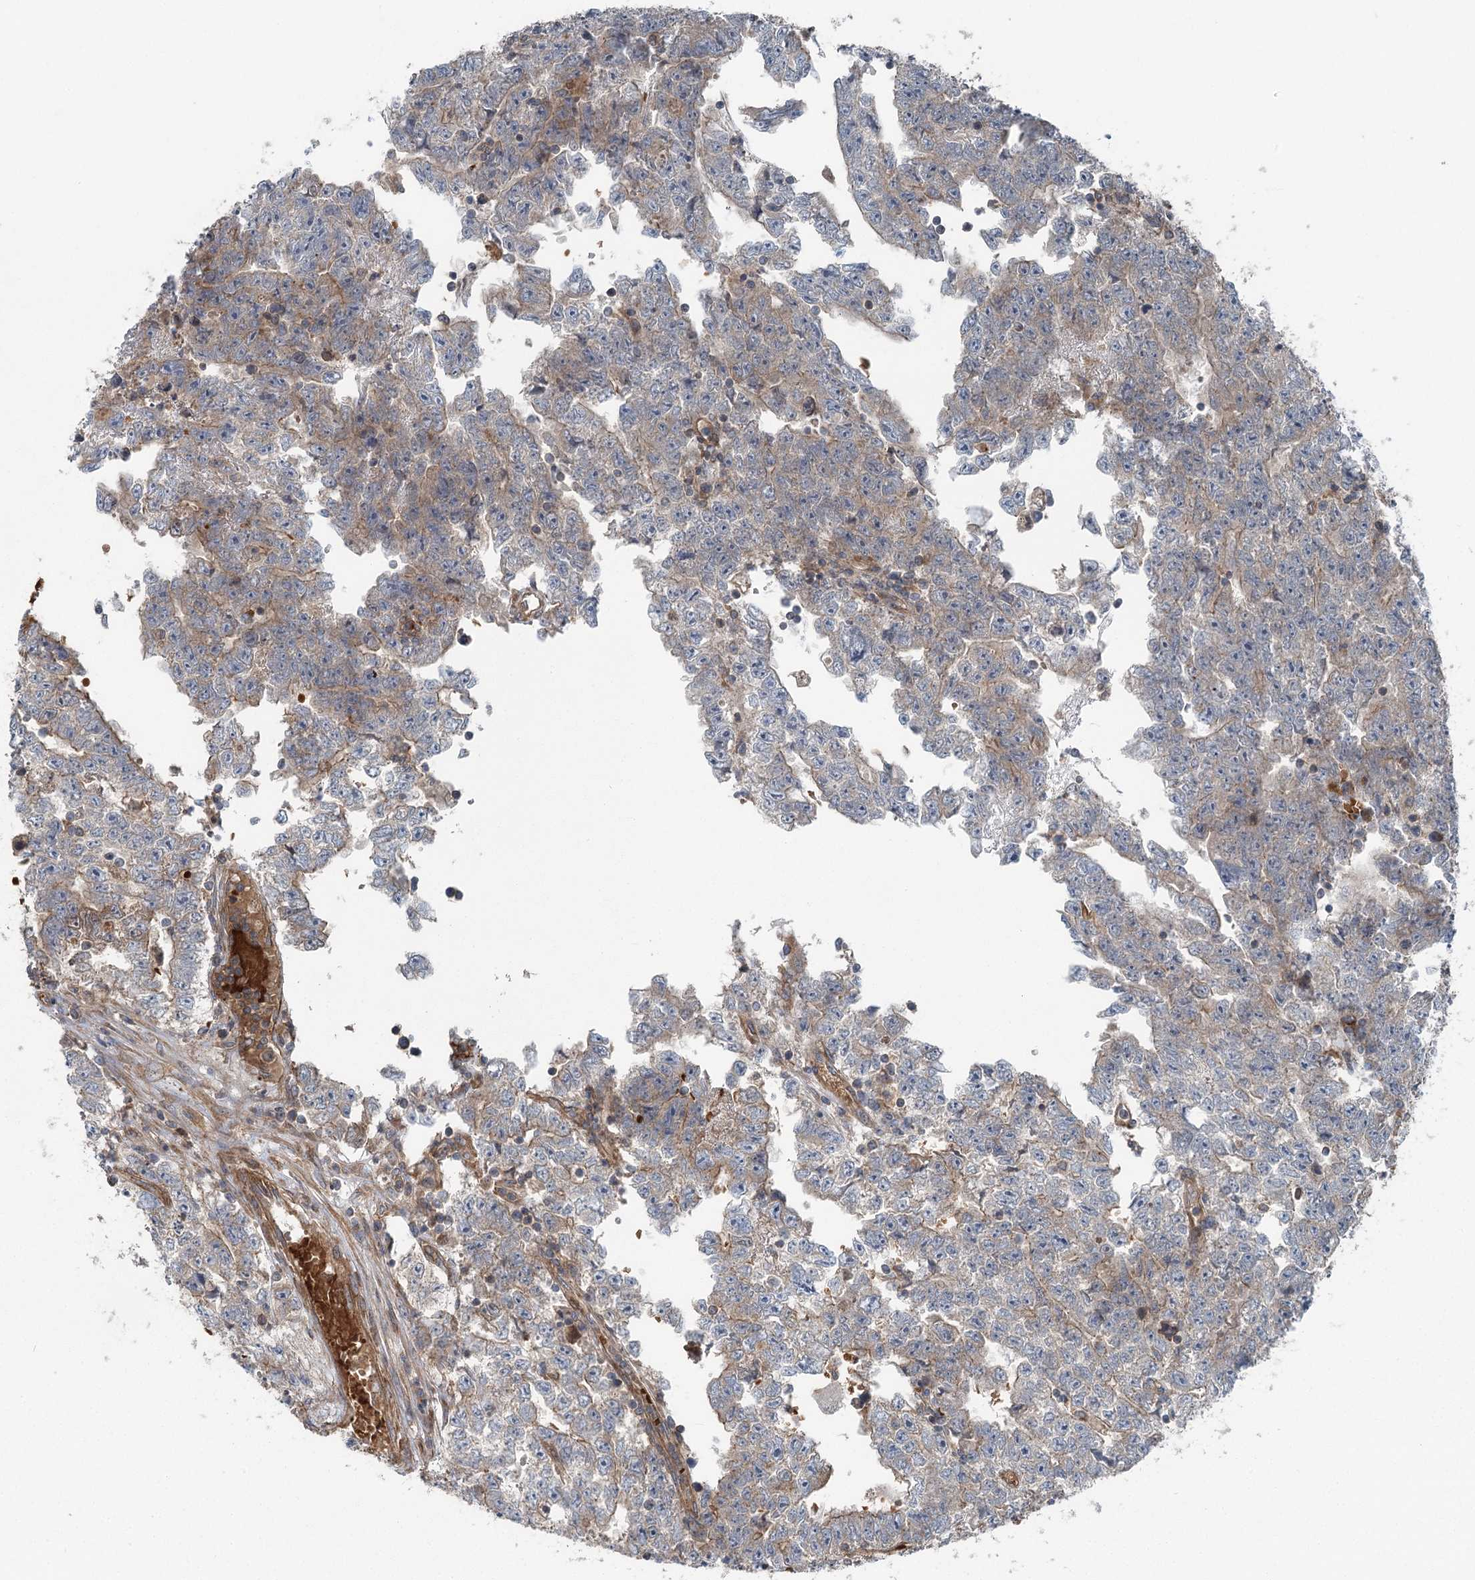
{"staining": {"intensity": "moderate", "quantity": "<25%", "location": "cytoplasmic/membranous"}, "tissue": "testis cancer", "cell_type": "Tumor cells", "image_type": "cancer", "snomed": [{"axis": "morphology", "description": "Carcinoma, Embryonal, NOS"}, {"axis": "topography", "description": "Testis"}], "caption": "Immunohistochemistry histopathology image of testis cancer (embryonal carcinoma) stained for a protein (brown), which reveals low levels of moderate cytoplasmic/membranous positivity in approximately <25% of tumor cells.", "gene": "IQSEC1", "patient": {"sex": "male", "age": 25}}